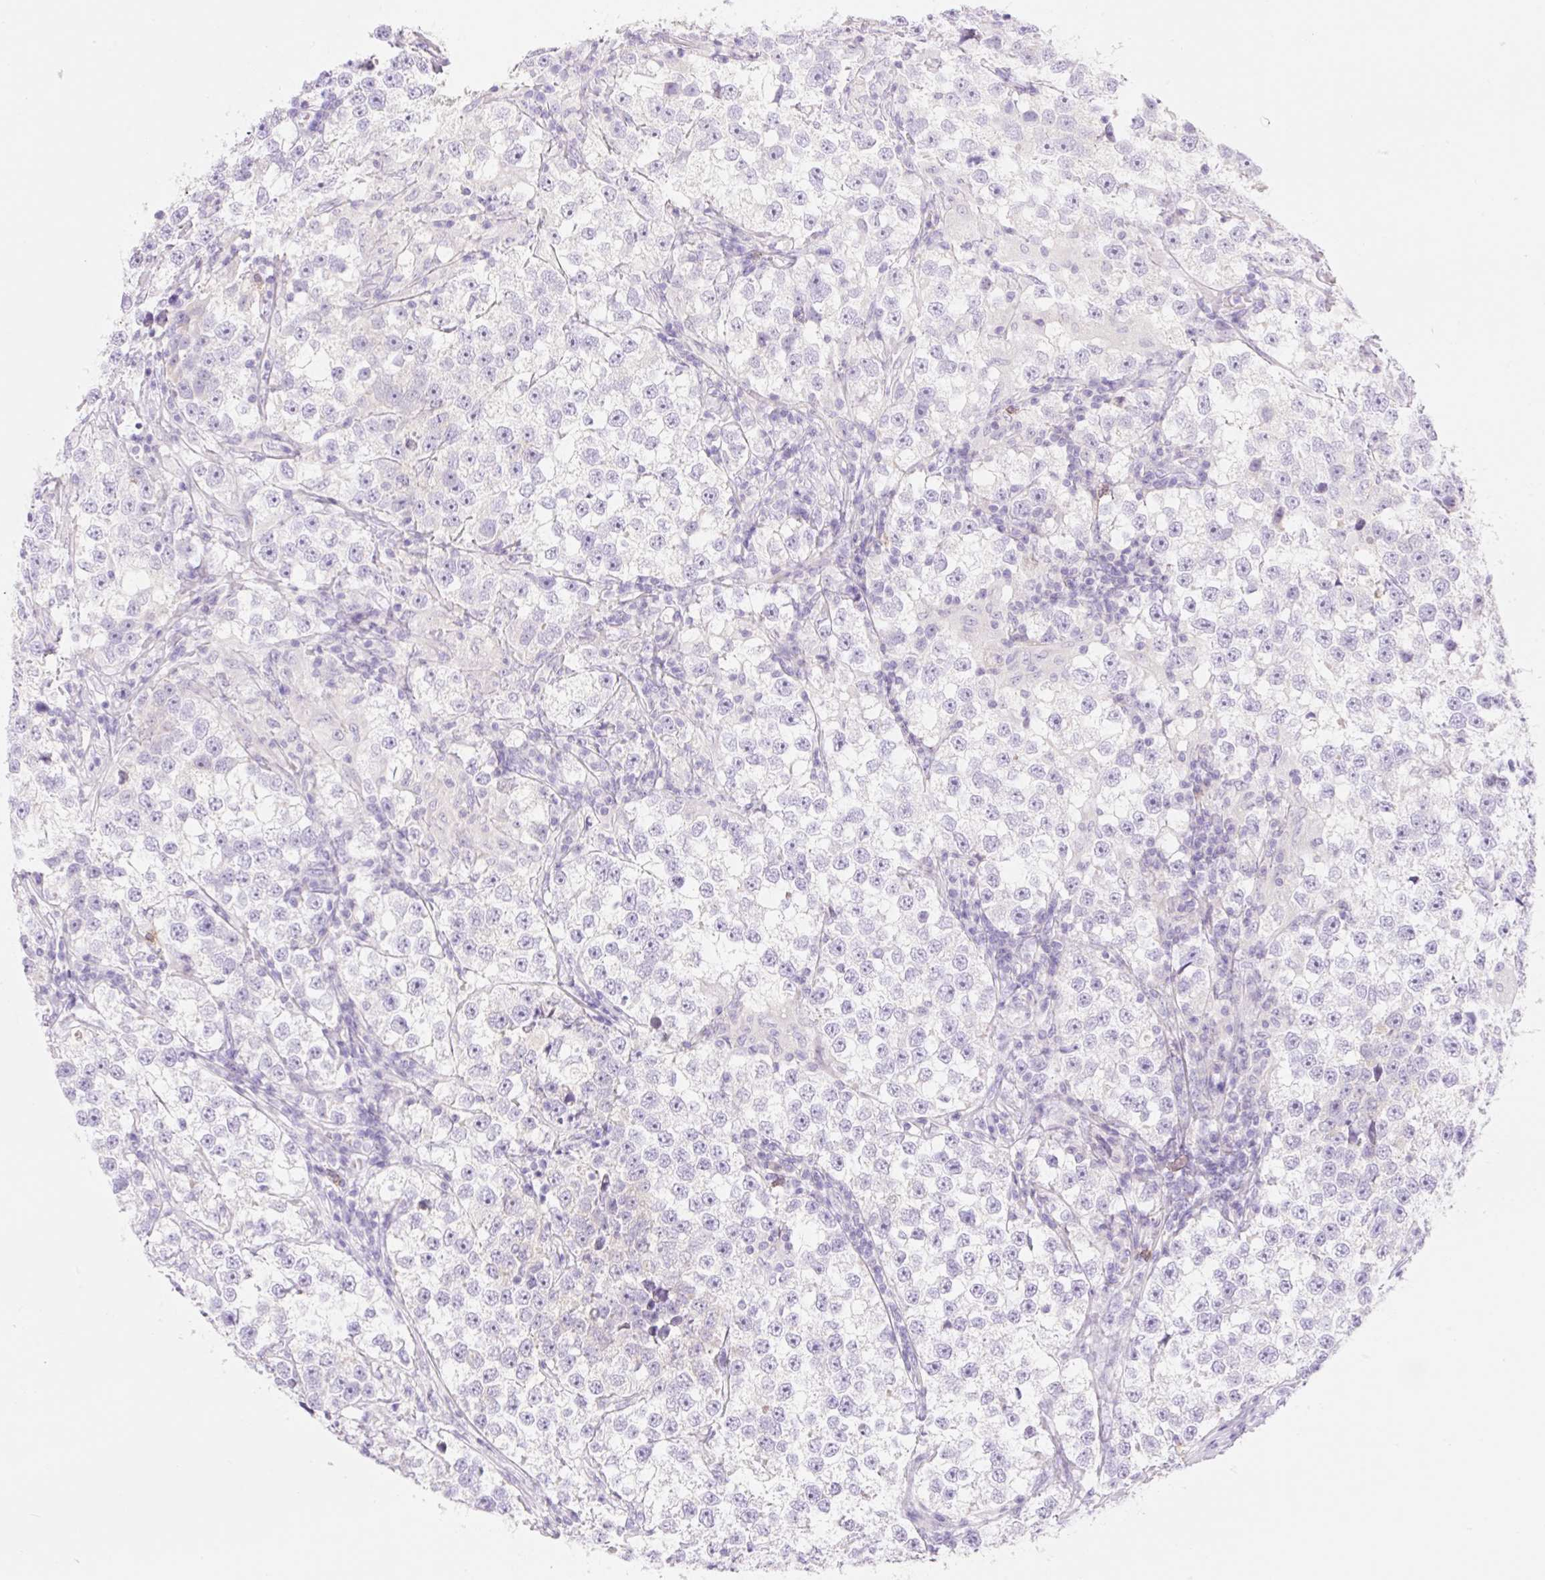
{"staining": {"intensity": "negative", "quantity": "none", "location": "none"}, "tissue": "testis cancer", "cell_type": "Tumor cells", "image_type": "cancer", "snomed": [{"axis": "morphology", "description": "Seminoma, NOS"}, {"axis": "topography", "description": "Testis"}], "caption": "Testis seminoma stained for a protein using immunohistochemistry (IHC) displays no expression tumor cells.", "gene": "DENND5A", "patient": {"sex": "male", "age": 46}}